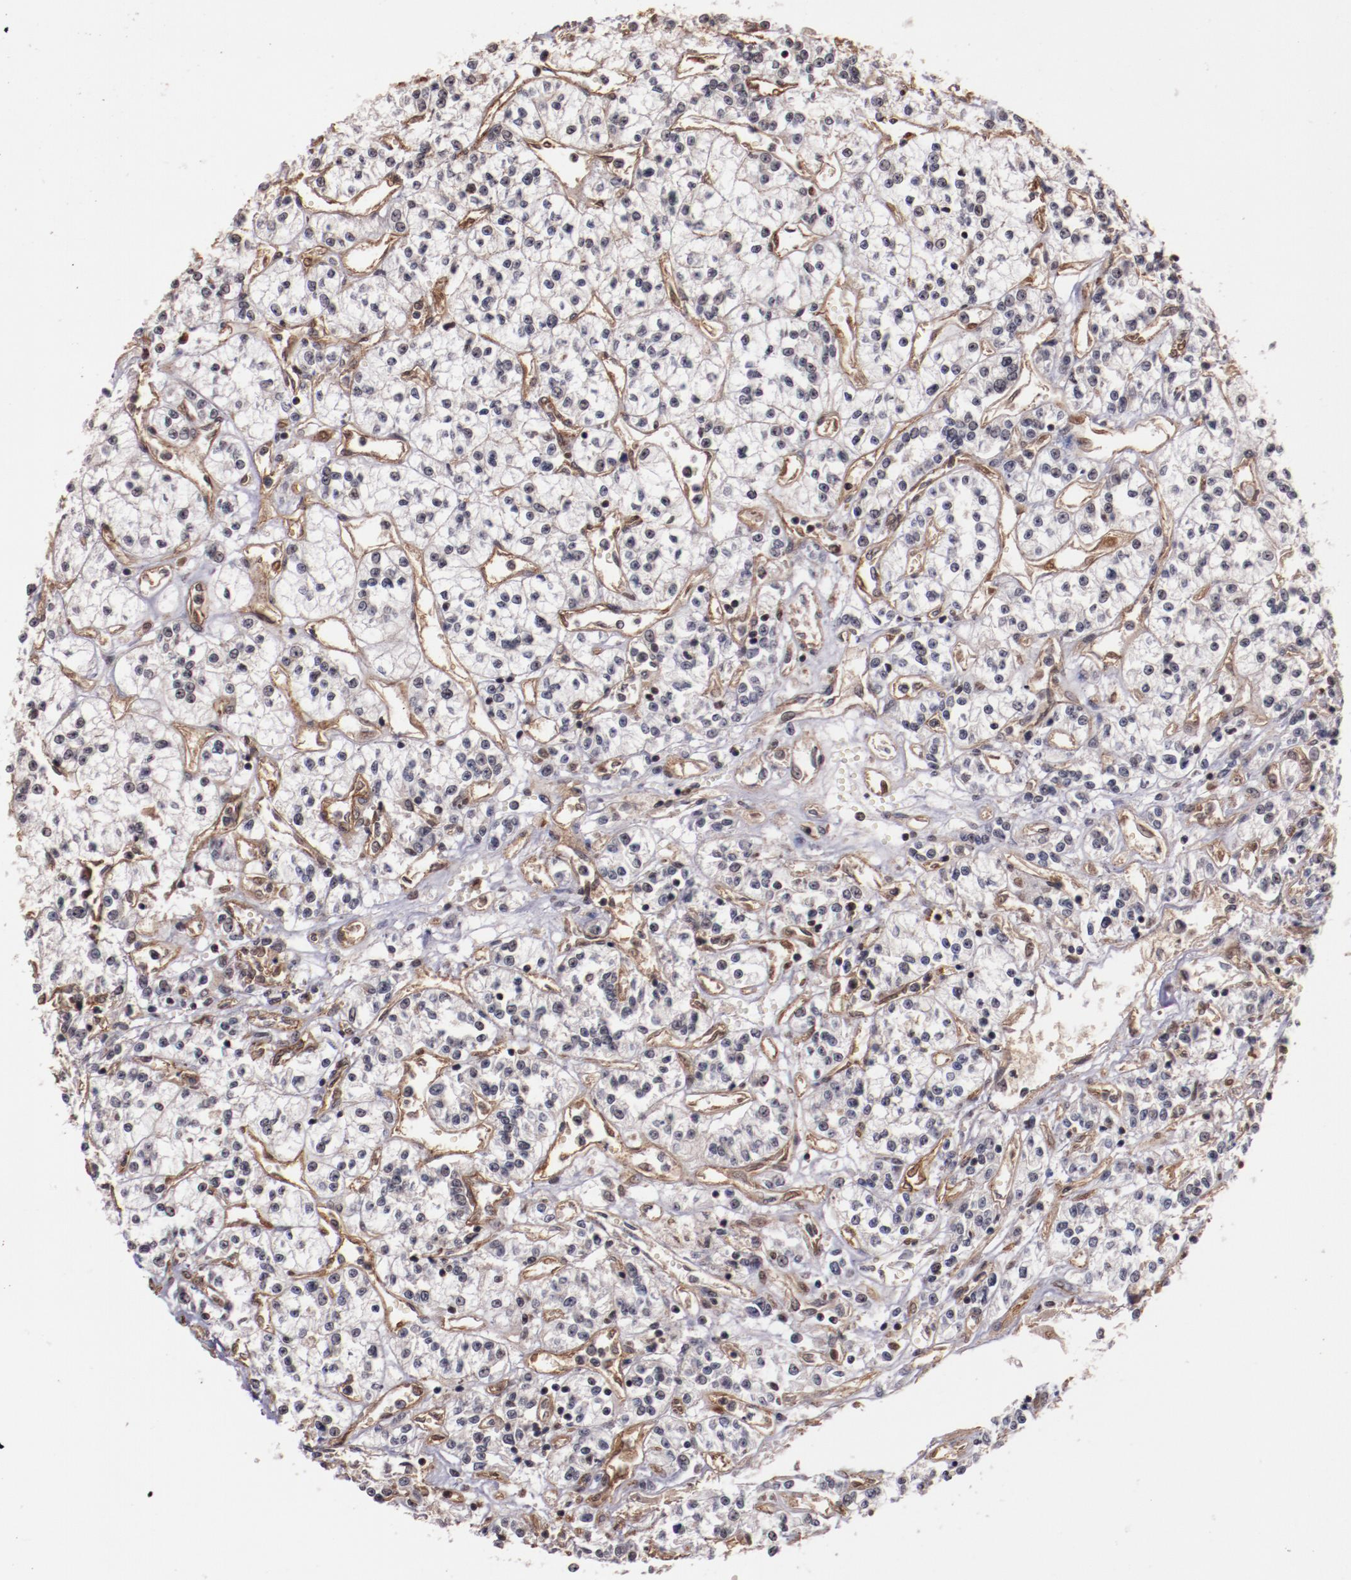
{"staining": {"intensity": "negative", "quantity": "none", "location": "none"}, "tissue": "renal cancer", "cell_type": "Tumor cells", "image_type": "cancer", "snomed": [{"axis": "morphology", "description": "Adenocarcinoma, NOS"}, {"axis": "topography", "description": "Kidney"}], "caption": "Tumor cells are negative for protein expression in human adenocarcinoma (renal). The staining is performed using DAB brown chromogen with nuclei counter-stained in using hematoxylin.", "gene": "STAG2", "patient": {"sex": "female", "age": 76}}